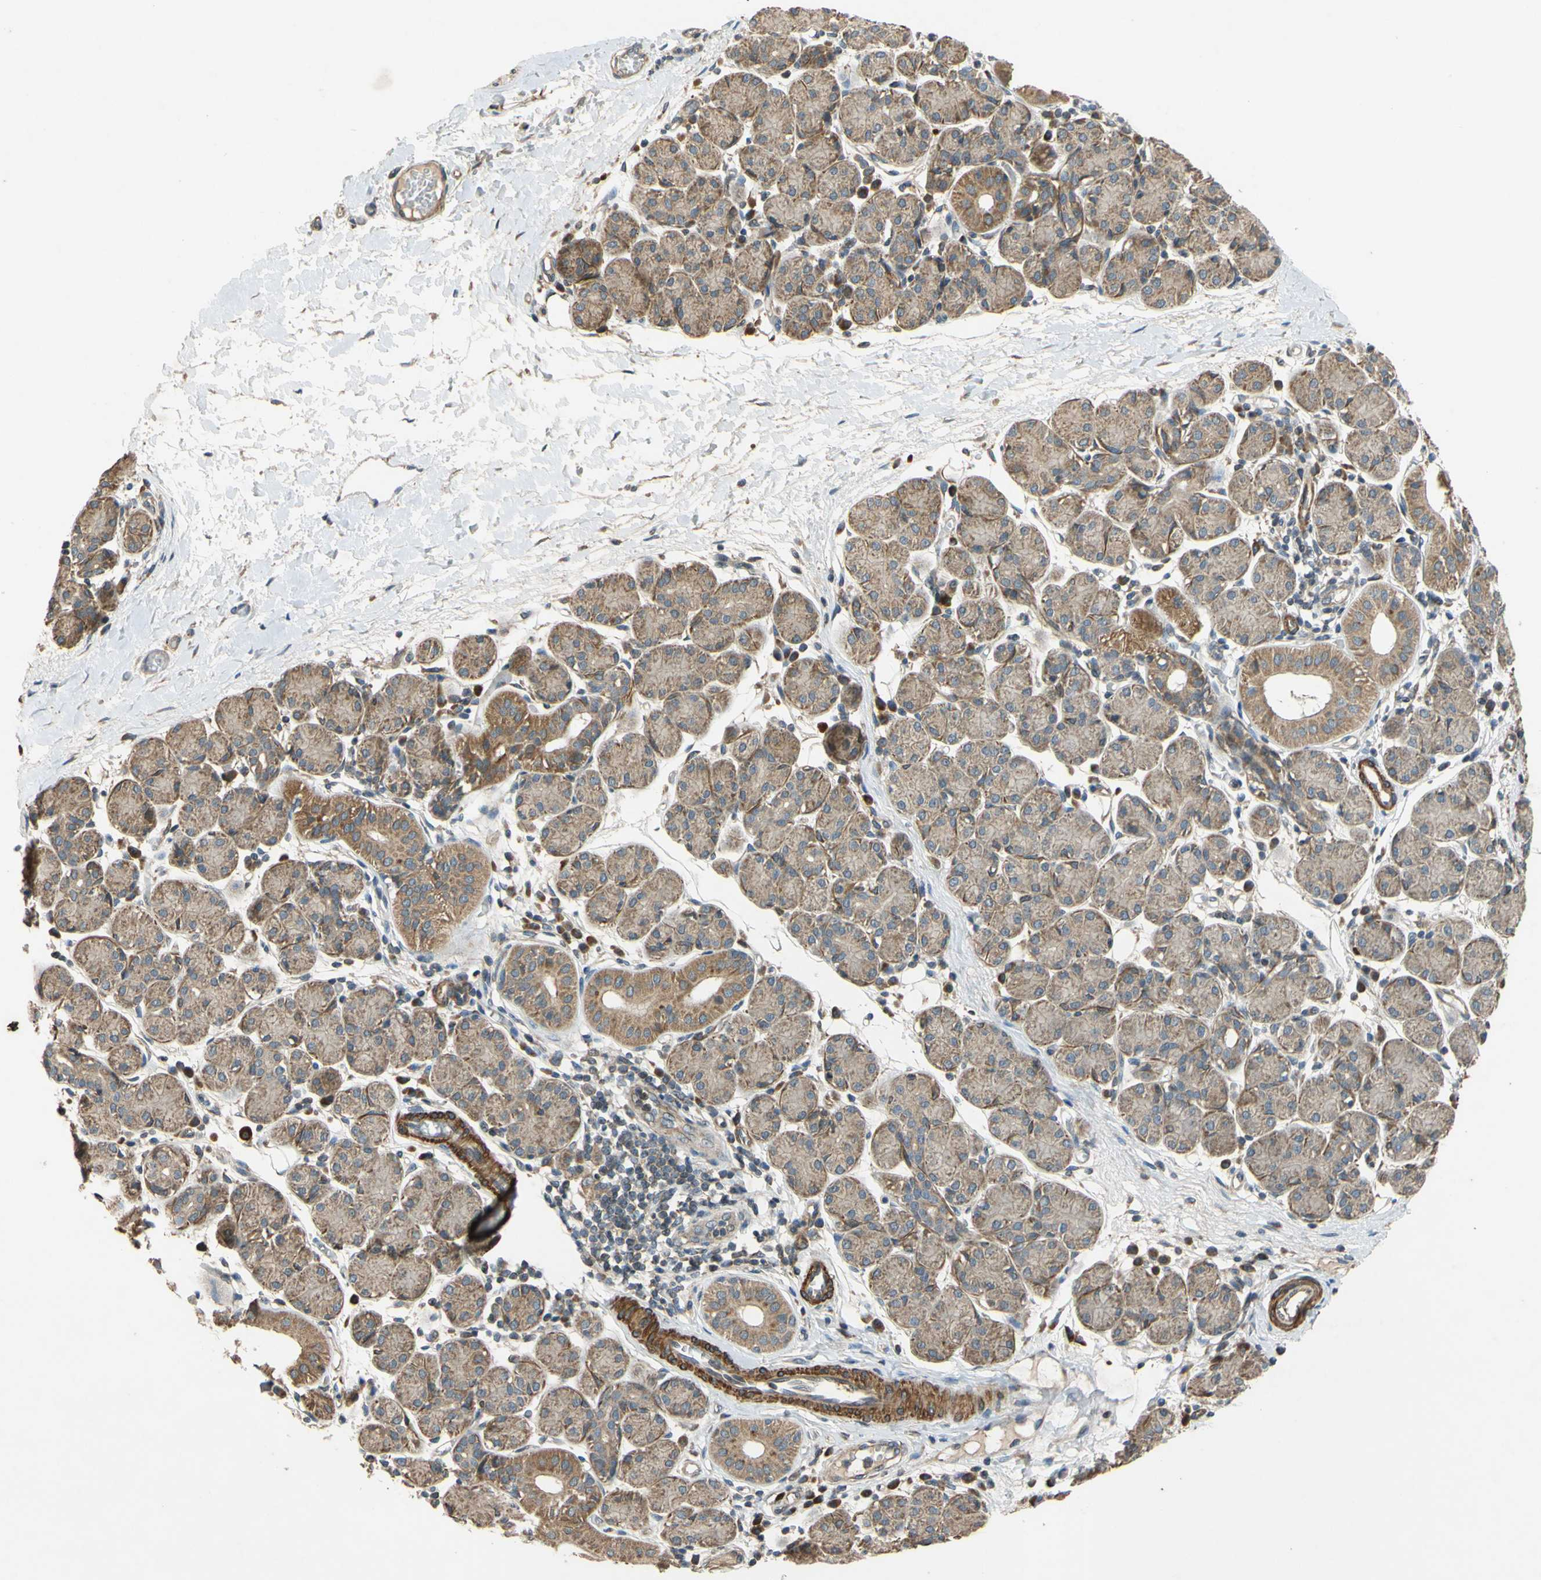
{"staining": {"intensity": "moderate", "quantity": ">75%", "location": "cytoplasmic/membranous"}, "tissue": "salivary gland", "cell_type": "Glandular cells", "image_type": "normal", "snomed": [{"axis": "morphology", "description": "Normal tissue, NOS"}, {"axis": "morphology", "description": "Inflammation, NOS"}, {"axis": "topography", "description": "Lymph node"}, {"axis": "topography", "description": "Salivary gland"}], "caption": "Immunohistochemical staining of normal human salivary gland exhibits medium levels of moderate cytoplasmic/membranous positivity in about >75% of glandular cells.", "gene": "PARD6A", "patient": {"sex": "male", "age": 3}}